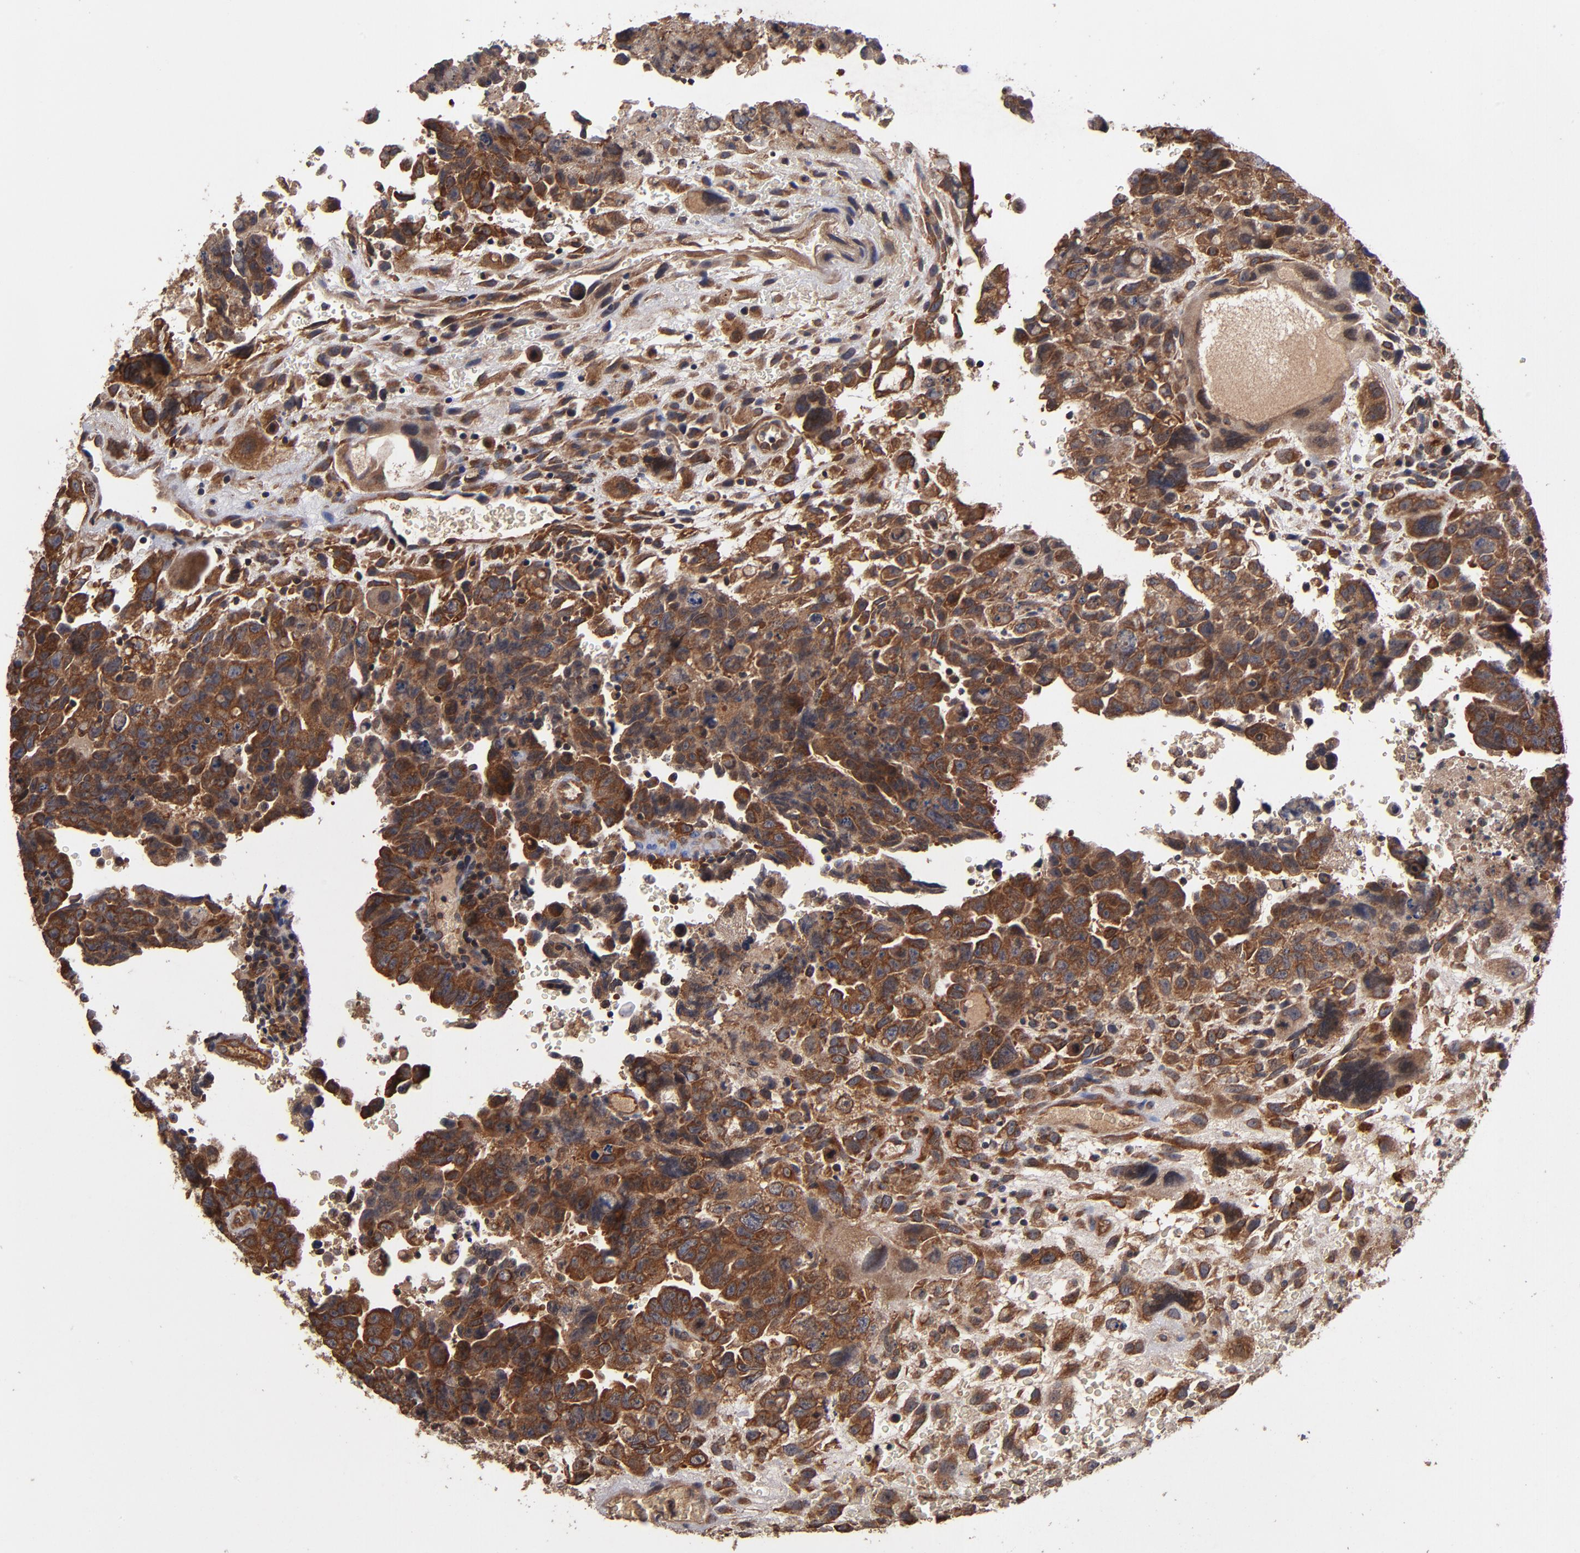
{"staining": {"intensity": "strong", "quantity": ">75%", "location": "cytoplasmic/membranous"}, "tissue": "testis cancer", "cell_type": "Tumor cells", "image_type": "cancer", "snomed": [{"axis": "morphology", "description": "Carcinoma, Embryonal, NOS"}, {"axis": "topography", "description": "Testis"}], "caption": "Brown immunohistochemical staining in human testis cancer (embryonal carcinoma) shows strong cytoplasmic/membranous positivity in approximately >75% of tumor cells.", "gene": "BDKRB1", "patient": {"sex": "male", "age": 28}}